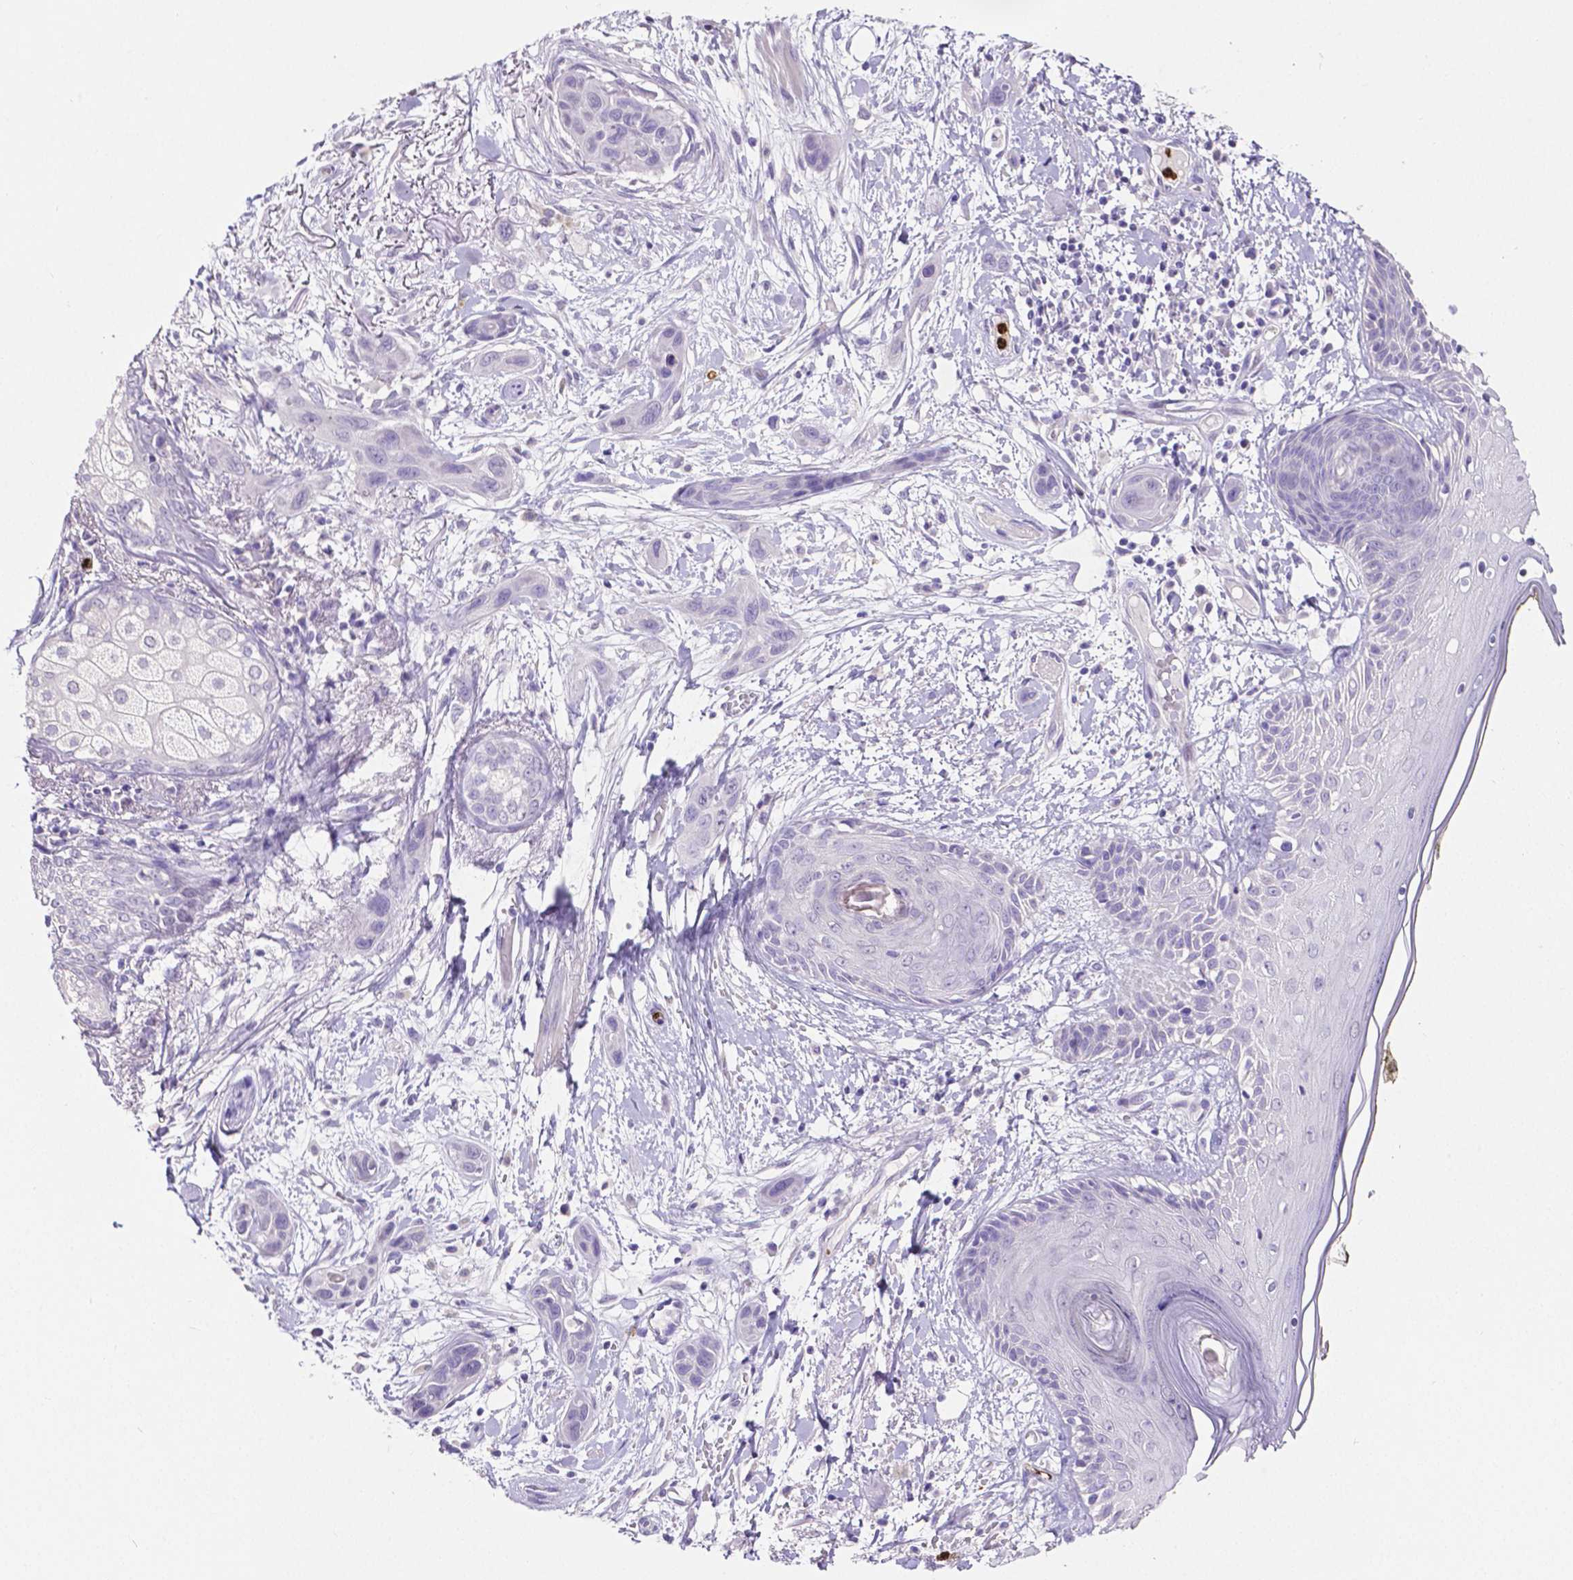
{"staining": {"intensity": "negative", "quantity": "none", "location": "none"}, "tissue": "skin cancer", "cell_type": "Tumor cells", "image_type": "cancer", "snomed": [{"axis": "morphology", "description": "Squamous cell carcinoma, NOS"}, {"axis": "topography", "description": "Skin"}], "caption": "Immunohistochemistry of skin cancer (squamous cell carcinoma) exhibits no expression in tumor cells.", "gene": "MMP9", "patient": {"sex": "male", "age": 79}}